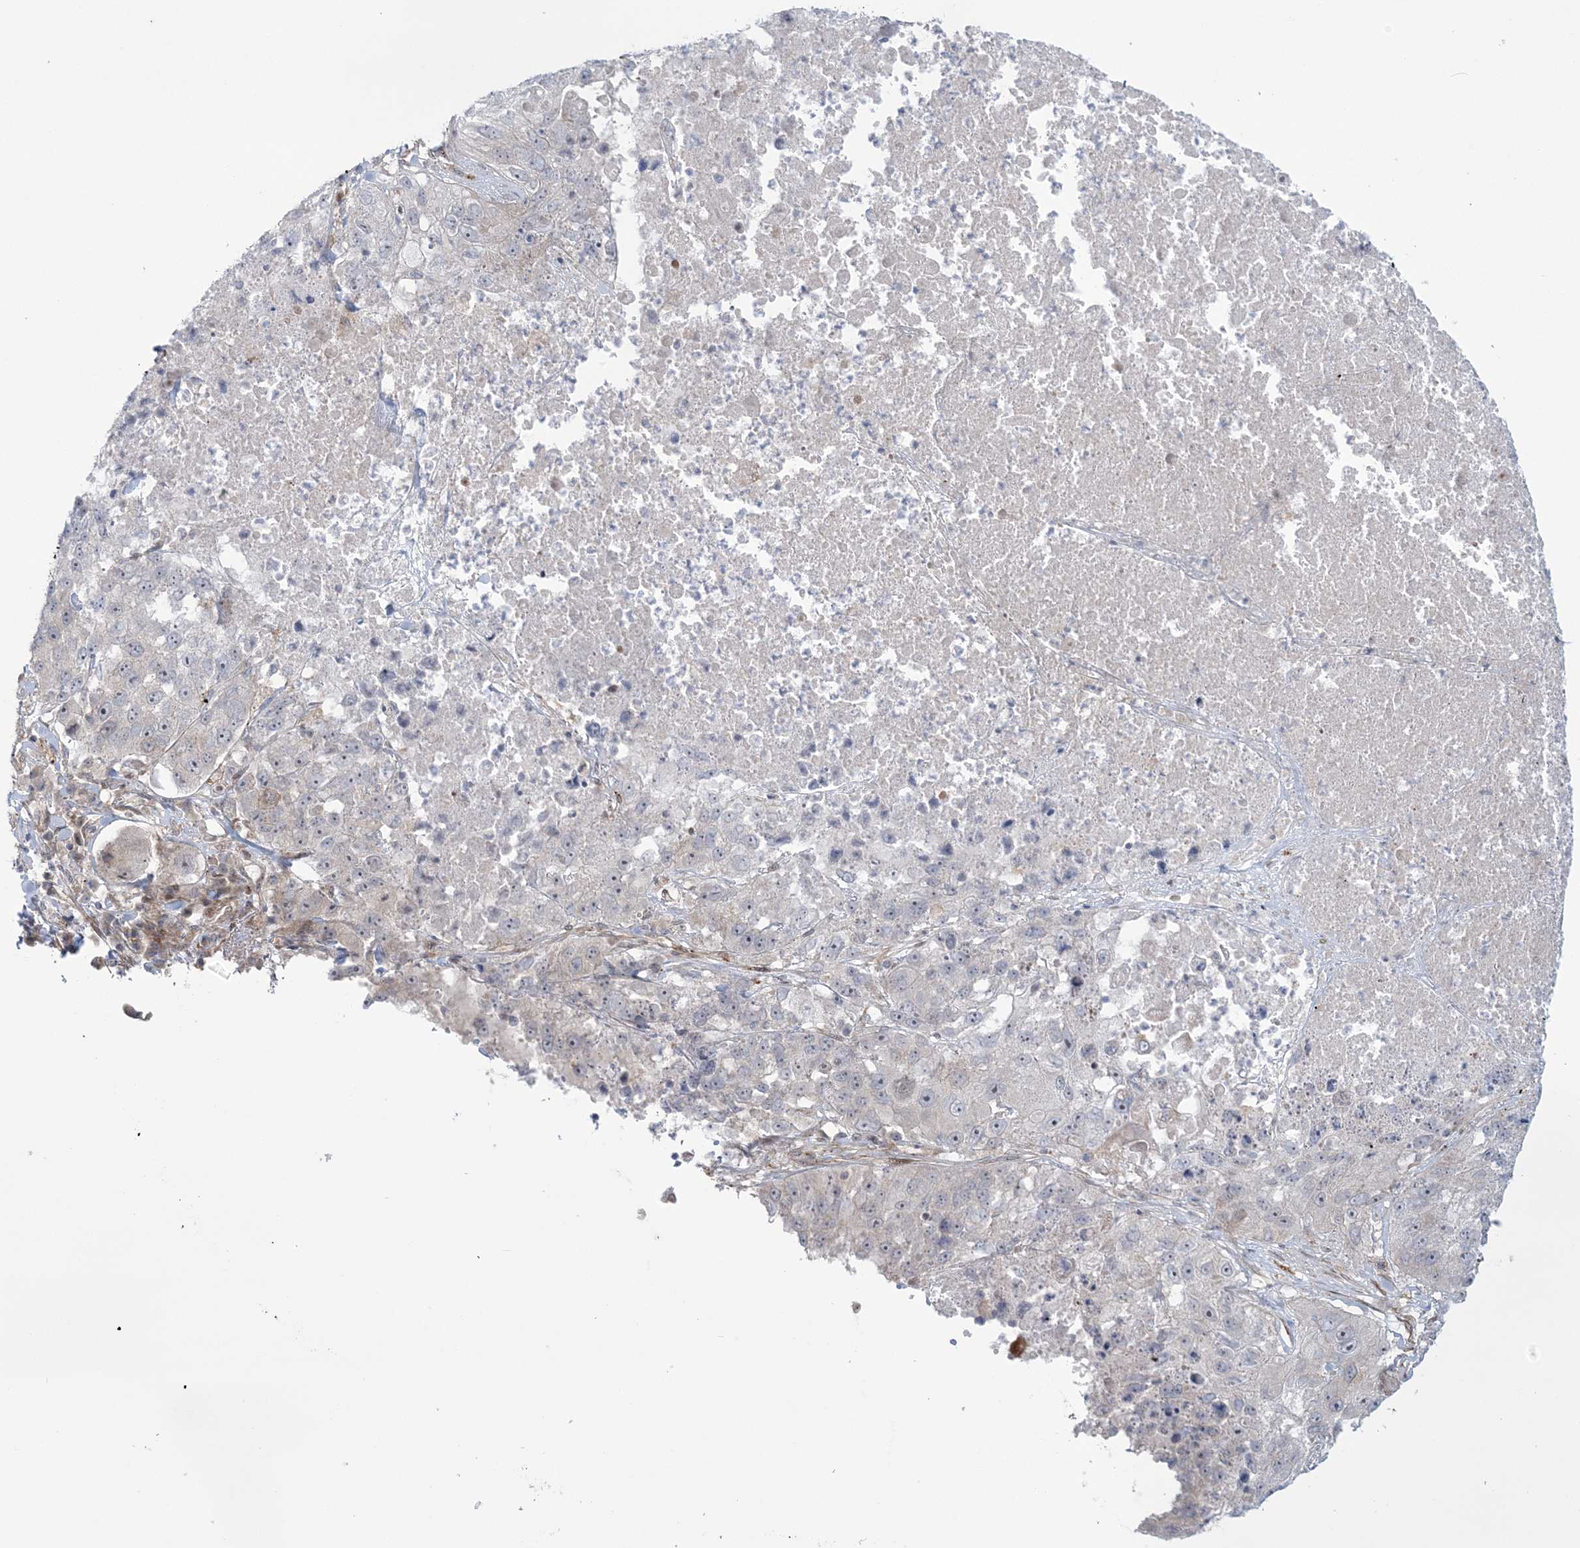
{"staining": {"intensity": "negative", "quantity": "none", "location": "none"}, "tissue": "lung cancer", "cell_type": "Tumor cells", "image_type": "cancer", "snomed": [{"axis": "morphology", "description": "Squamous cell carcinoma, NOS"}, {"axis": "topography", "description": "Lung"}], "caption": "Immunohistochemistry (IHC) image of lung squamous cell carcinoma stained for a protein (brown), which exhibits no positivity in tumor cells.", "gene": "NUDT9", "patient": {"sex": "male", "age": 61}}